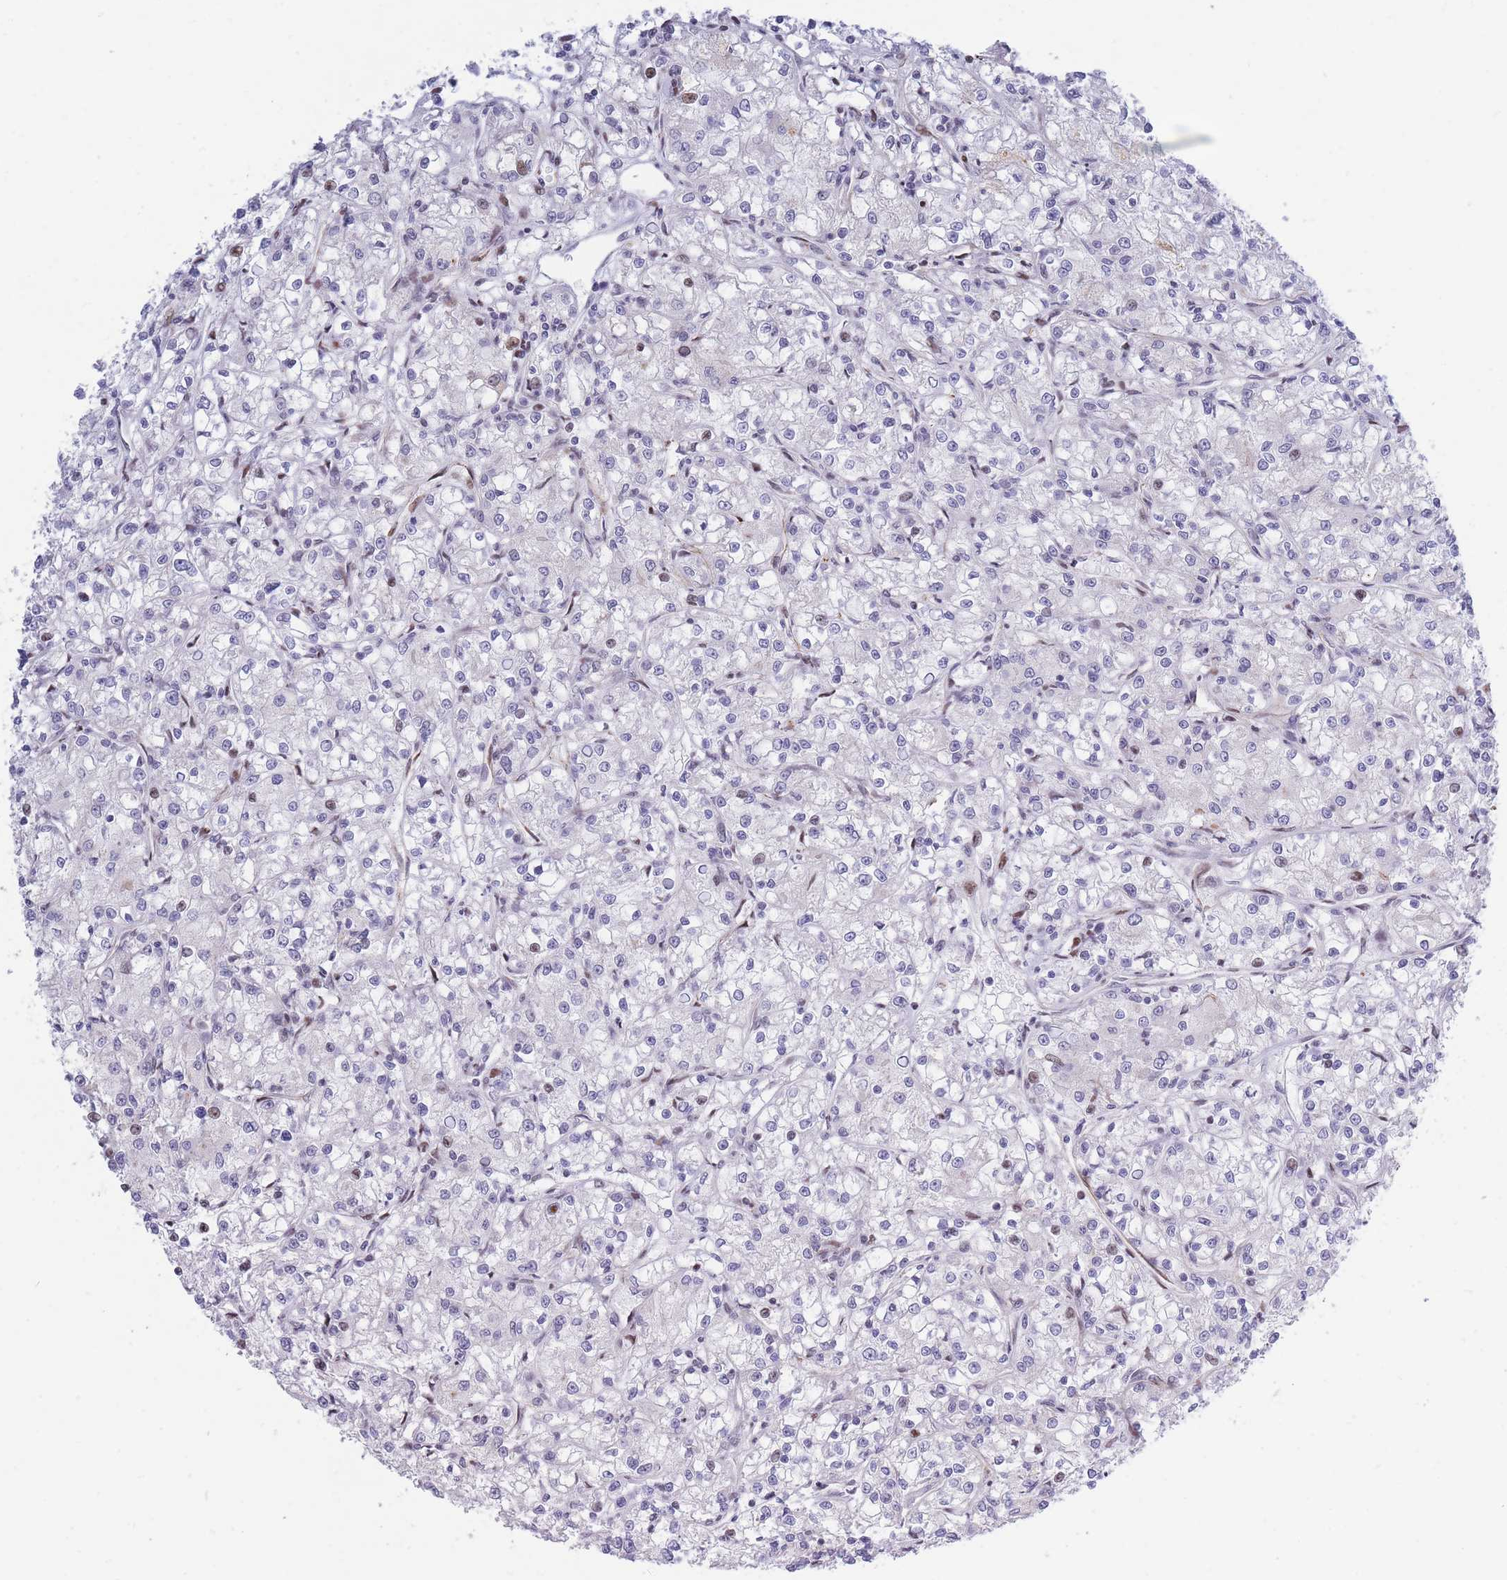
{"staining": {"intensity": "moderate", "quantity": "<25%", "location": "nuclear"}, "tissue": "renal cancer", "cell_type": "Tumor cells", "image_type": "cancer", "snomed": [{"axis": "morphology", "description": "Adenocarcinoma, NOS"}, {"axis": "topography", "description": "Kidney"}], "caption": "Immunohistochemical staining of human renal cancer (adenocarcinoma) demonstrates moderate nuclear protein positivity in approximately <25% of tumor cells.", "gene": "MOB4", "patient": {"sex": "female", "age": 59}}